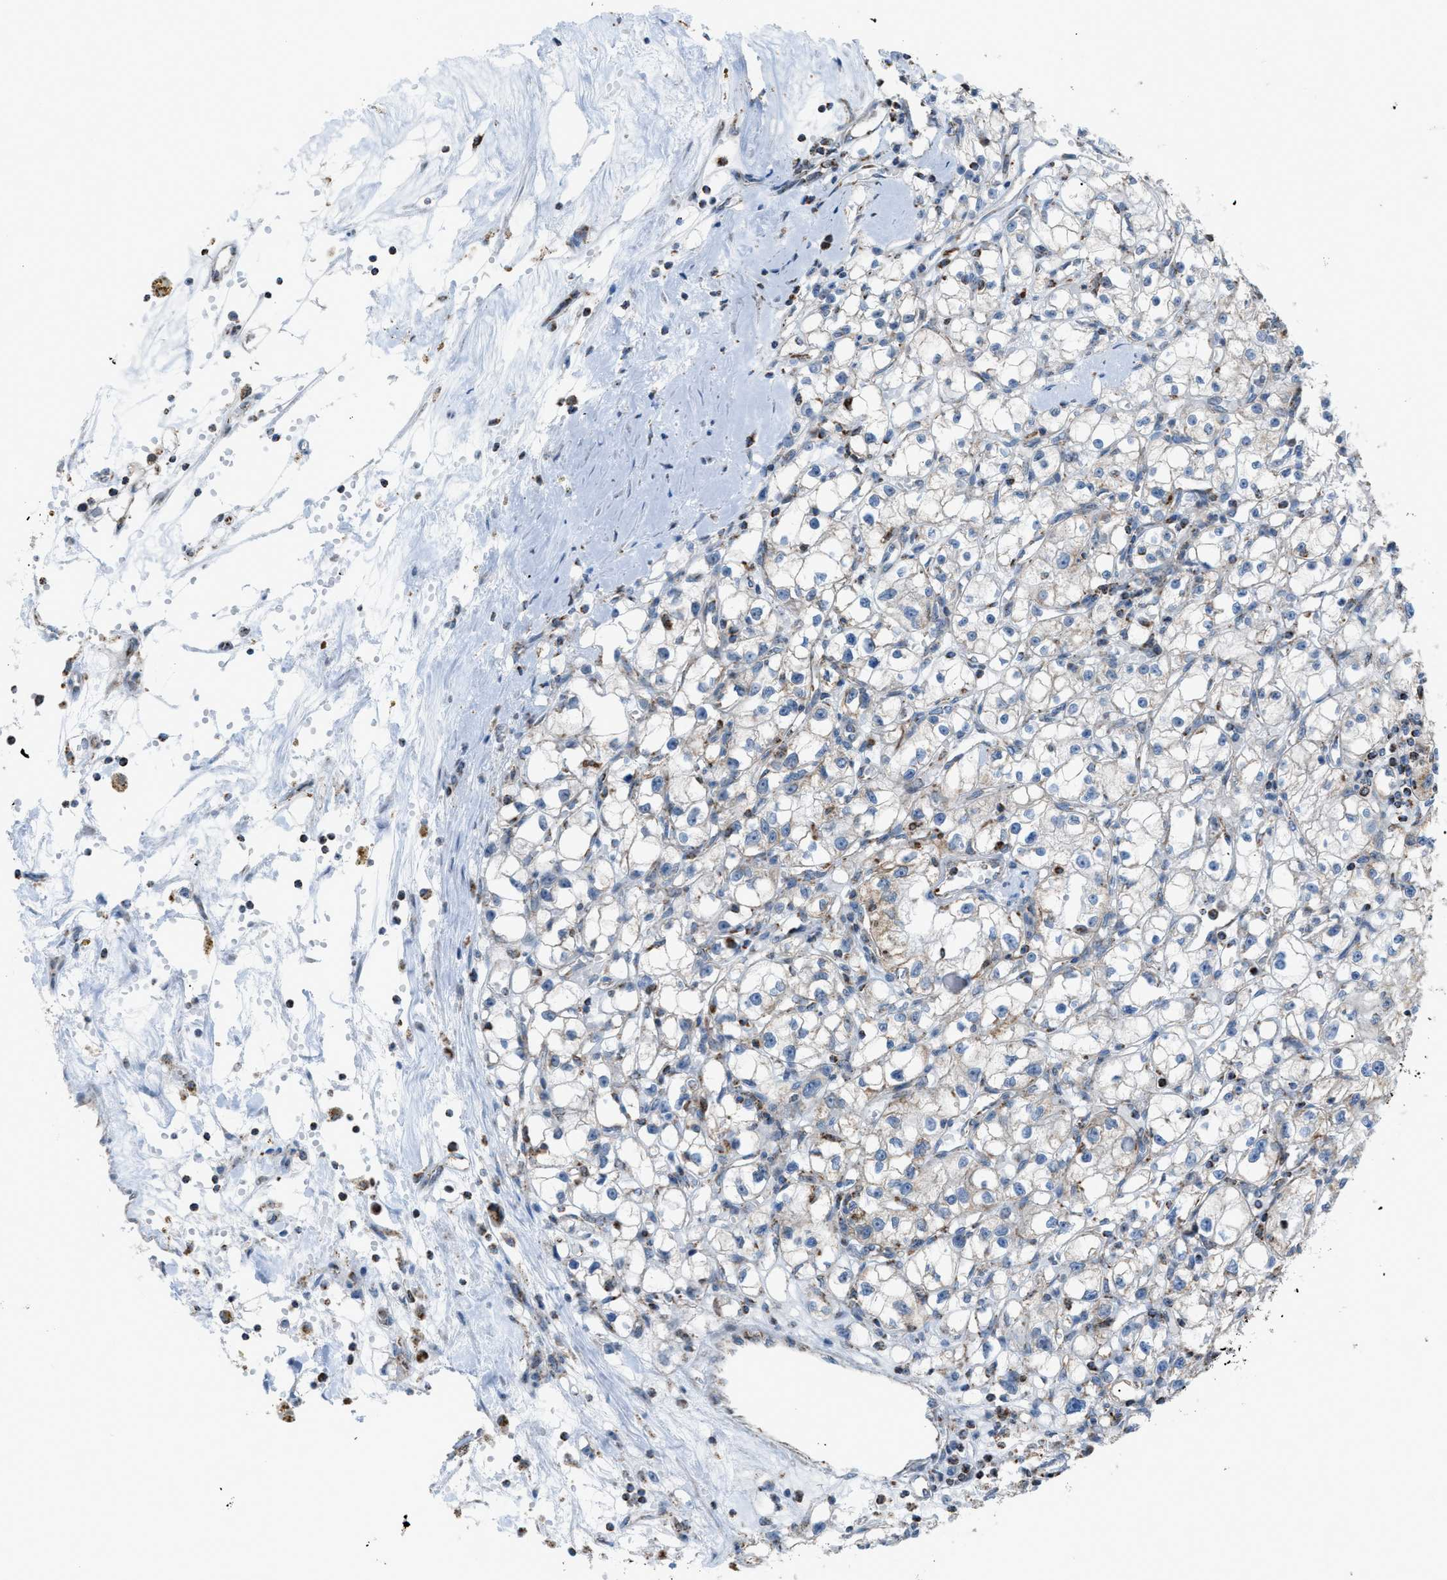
{"staining": {"intensity": "negative", "quantity": "none", "location": "none"}, "tissue": "renal cancer", "cell_type": "Tumor cells", "image_type": "cancer", "snomed": [{"axis": "morphology", "description": "Adenocarcinoma, NOS"}, {"axis": "topography", "description": "Kidney"}], "caption": "Immunohistochemistry image of renal adenocarcinoma stained for a protein (brown), which shows no positivity in tumor cells. Nuclei are stained in blue.", "gene": "SRM", "patient": {"sex": "male", "age": 56}}